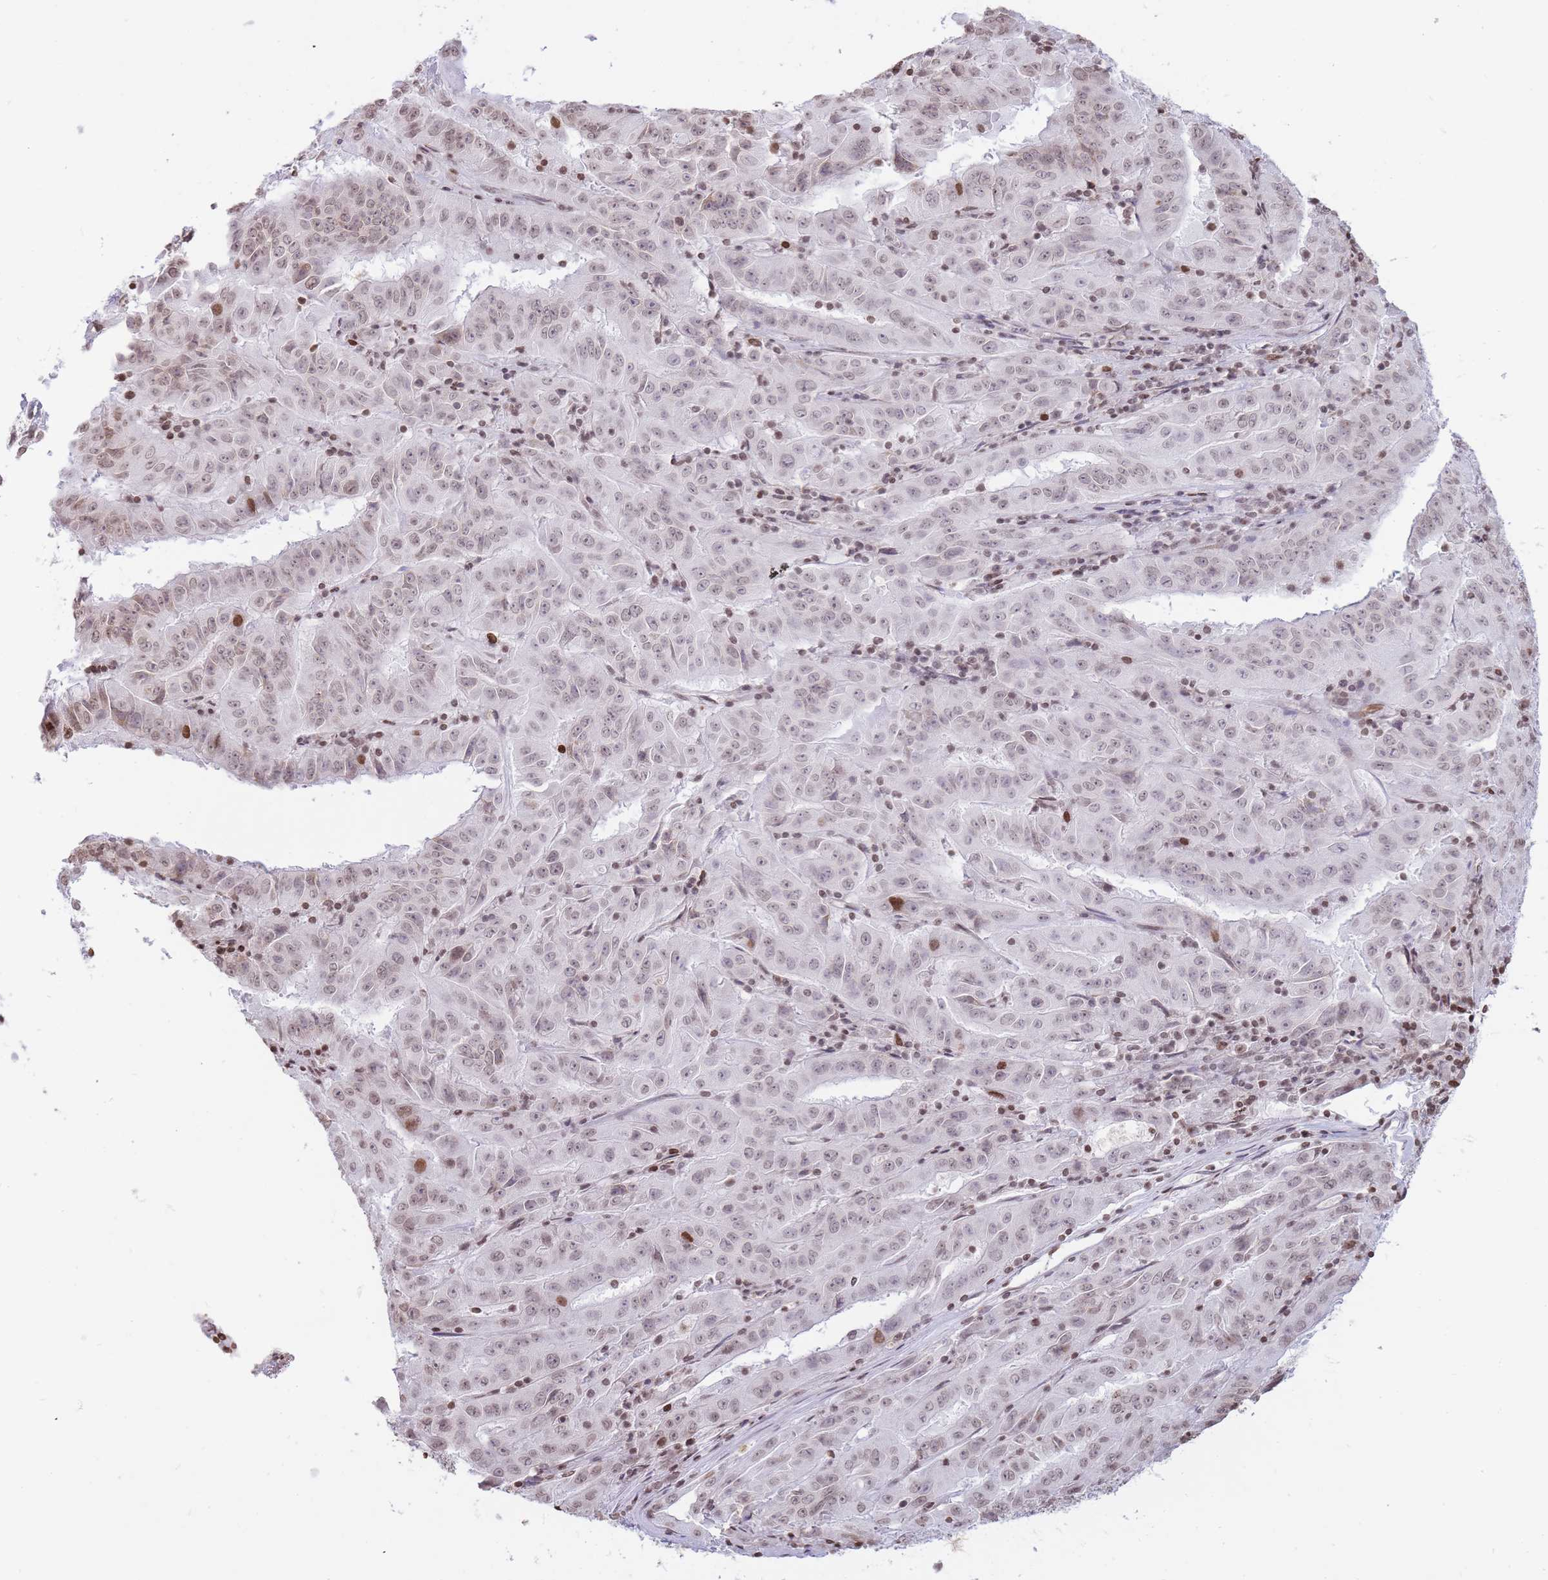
{"staining": {"intensity": "weak", "quantity": ">75%", "location": "nuclear"}, "tissue": "pancreatic cancer", "cell_type": "Tumor cells", "image_type": "cancer", "snomed": [{"axis": "morphology", "description": "Adenocarcinoma, NOS"}, {"axis": "topography", "description": "Pancreas"}], "caption": "The immunohistochemical stain shows weak nuclear expression in tumor cells of pancreatic cancer (adenocarcinoma) tissue.", "gene": "SHISAL1", "patient": {"sex": "male", "age": 63}}